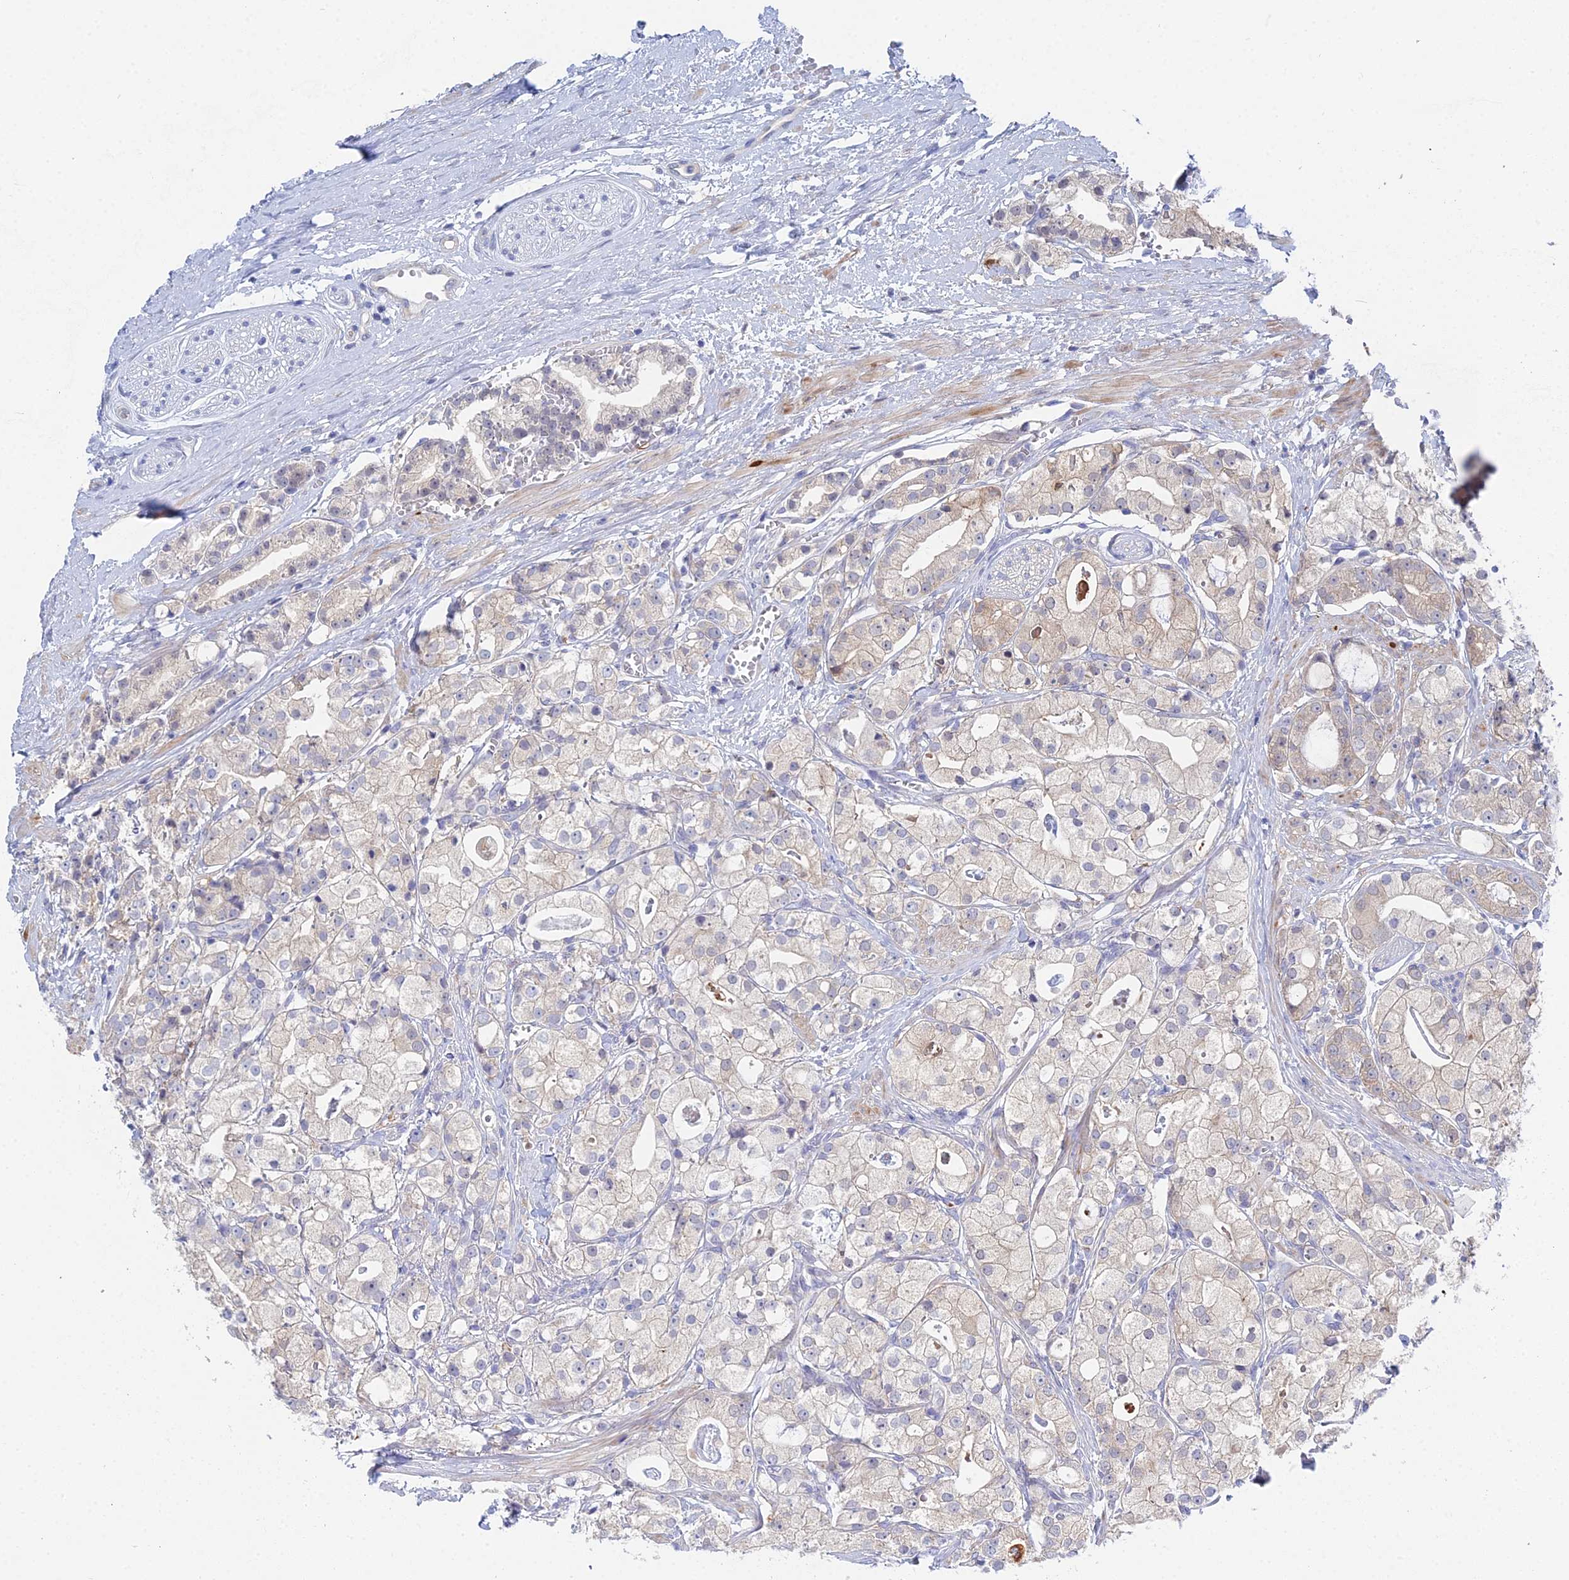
{"staining": {"intensity": "negative", "quantity": "none", "location": "none"}, "tissue": "prostate cancer", "cell_type": "Tumor cells", "image_type": "cancer", "snomed": [{"axis": "morphology", "description": "Adenocarcinoma, High grade"}, {"axis": "topography", "description": "Prostate"}], "caption": "High power microscopy micrograph of an immunohistochemistry micrograph of prostate high-grade adenocarcinoma, revealing no significant positivity in tumor cells. Nuclei are stained in blue.", "gene": "DNAH14", "patient": {"sex": "male", "age": 71}}